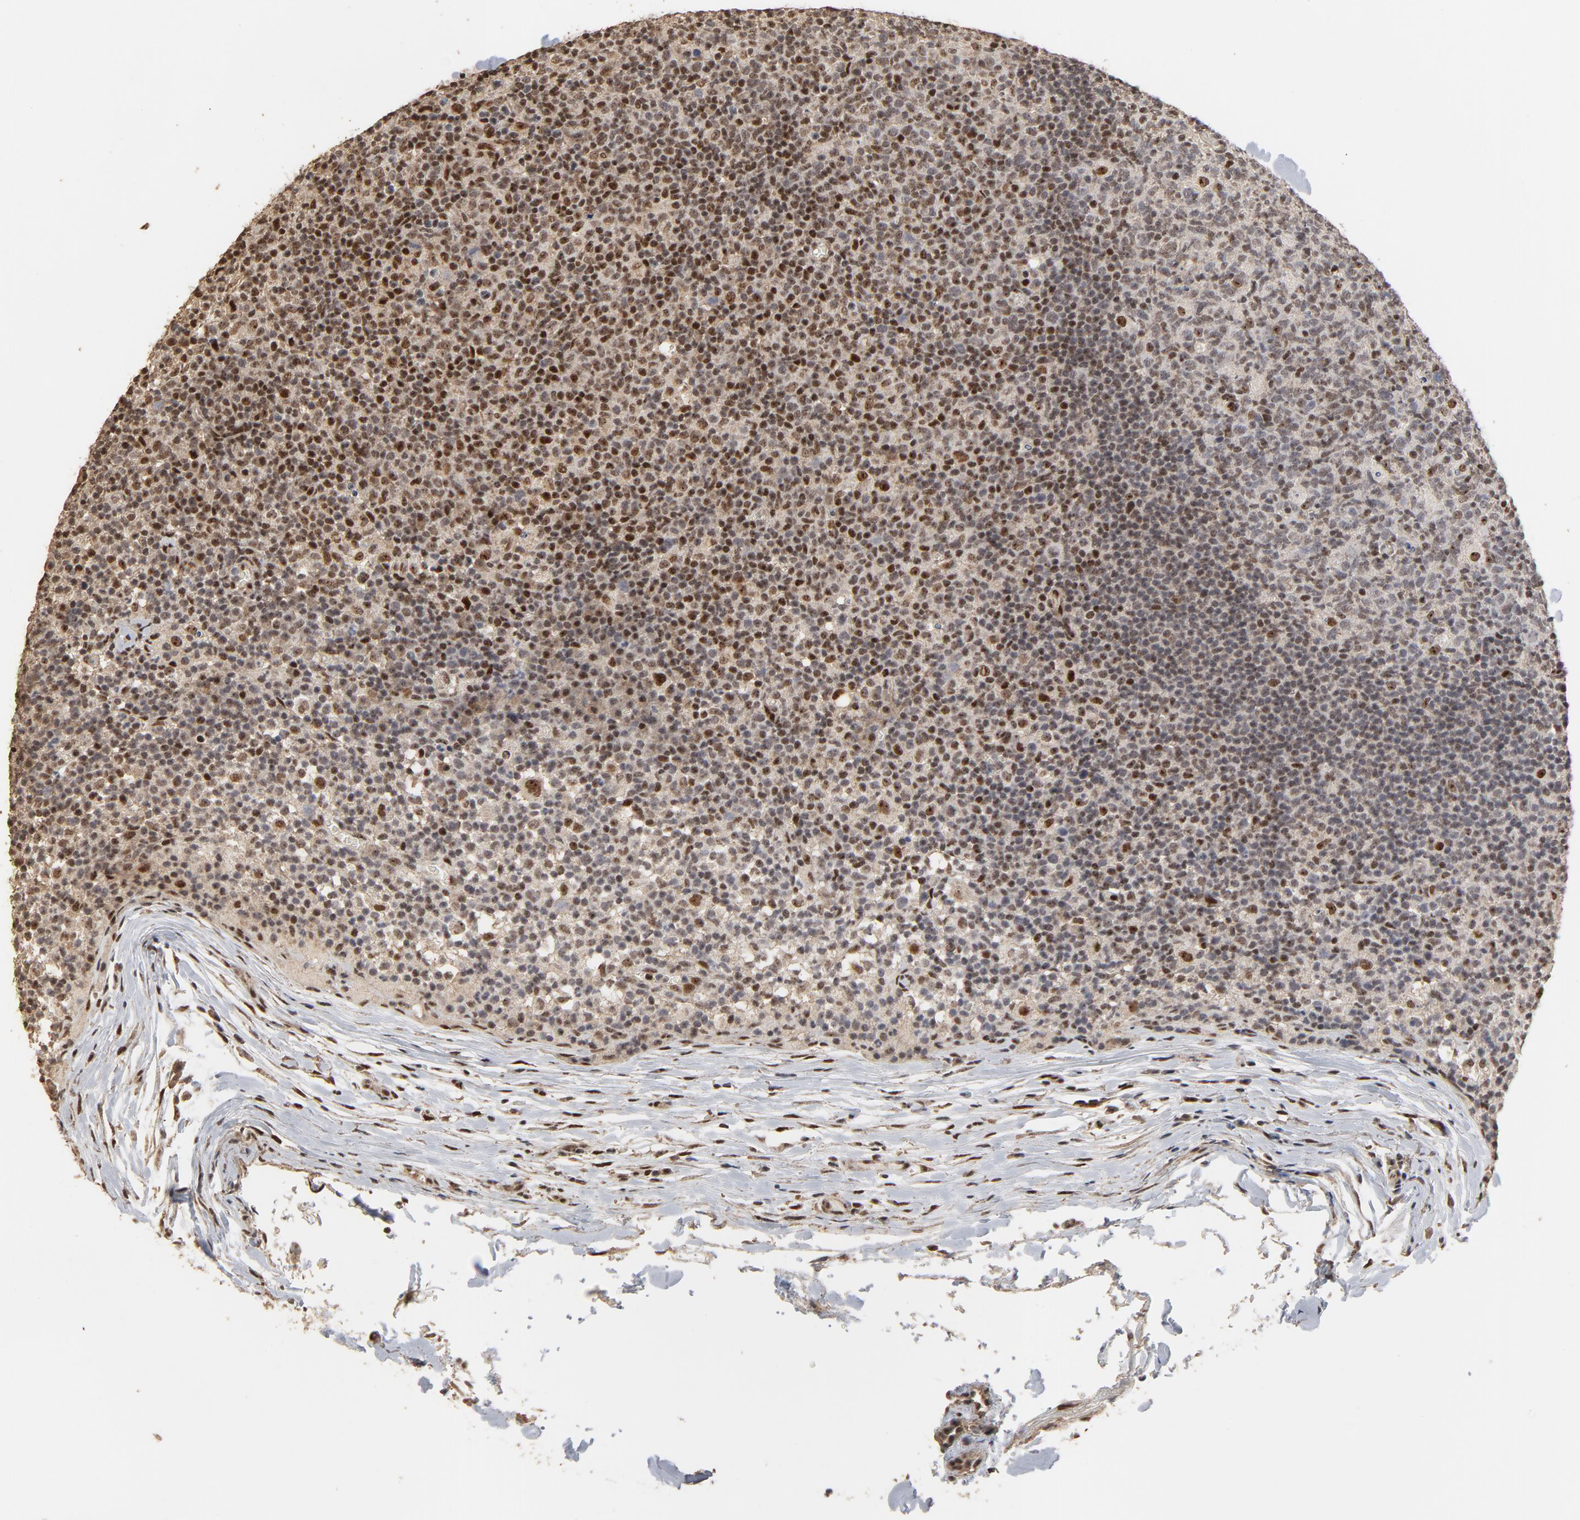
{"staining": {"intensity": "moderate", "quantity": ">75%", "location": "nuclear"}, "tissue": "lymph node", "cell_type": "Germinal center cells", "image_type": "normal", "snomed": [{"axis": "morphology", "description": "Normal tissue, NOS"}, {"axis": "morphology", "description": "Inflammation, NOS"}, {"axis": "topography", "description": "Lymph node"}], "caption": "Protein analysis of normal lymph node exhibits moderate nuclear expression in approximately >75% of germinal center cells.", "gene": "TP53RK", "patient": {"sex": "male", "age": 55}}